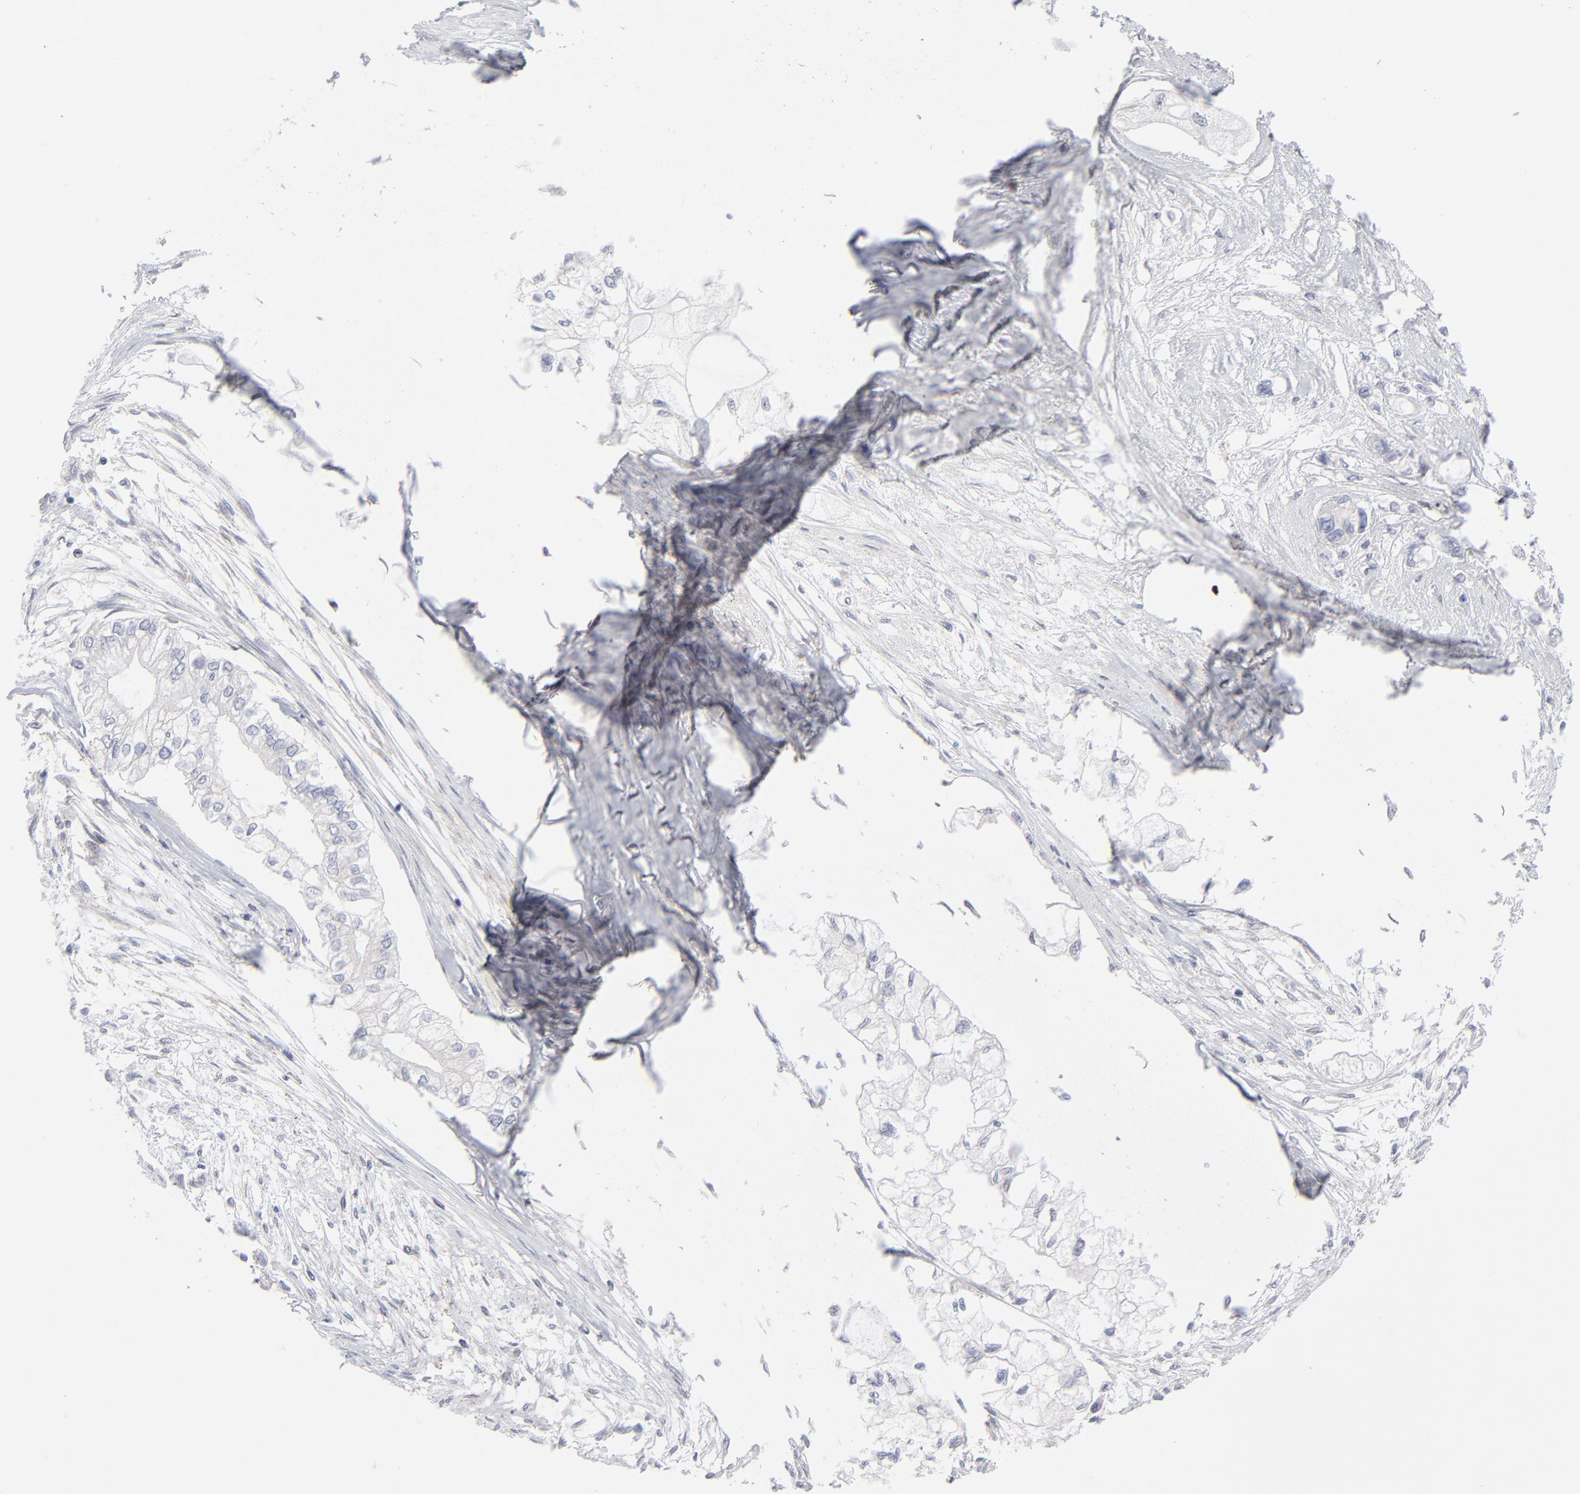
{"staining": {"intensity": "negative", "quantity": "none", "location": "none"}, "tissue": "pancreatic cancer", "cell_type": "Tumor cells", "image_type": "cancer", "snomed": [{"axis": "morphology", "description": "Adenocarcinoma, NOS"}, {"axis": "topography", "description": "Pancreas"}], "caption": "Tumor cells are negative for protein expression in human pancreatic cancer. (Stains: DAB (3,3'-diaminobenzidine) immunohistochemistry with hematoxylin counter stain, Microscopy: brightfield microscopy at high magnification).", "gene": "NBN", "patient": {"sex": "male", "age": 79}}